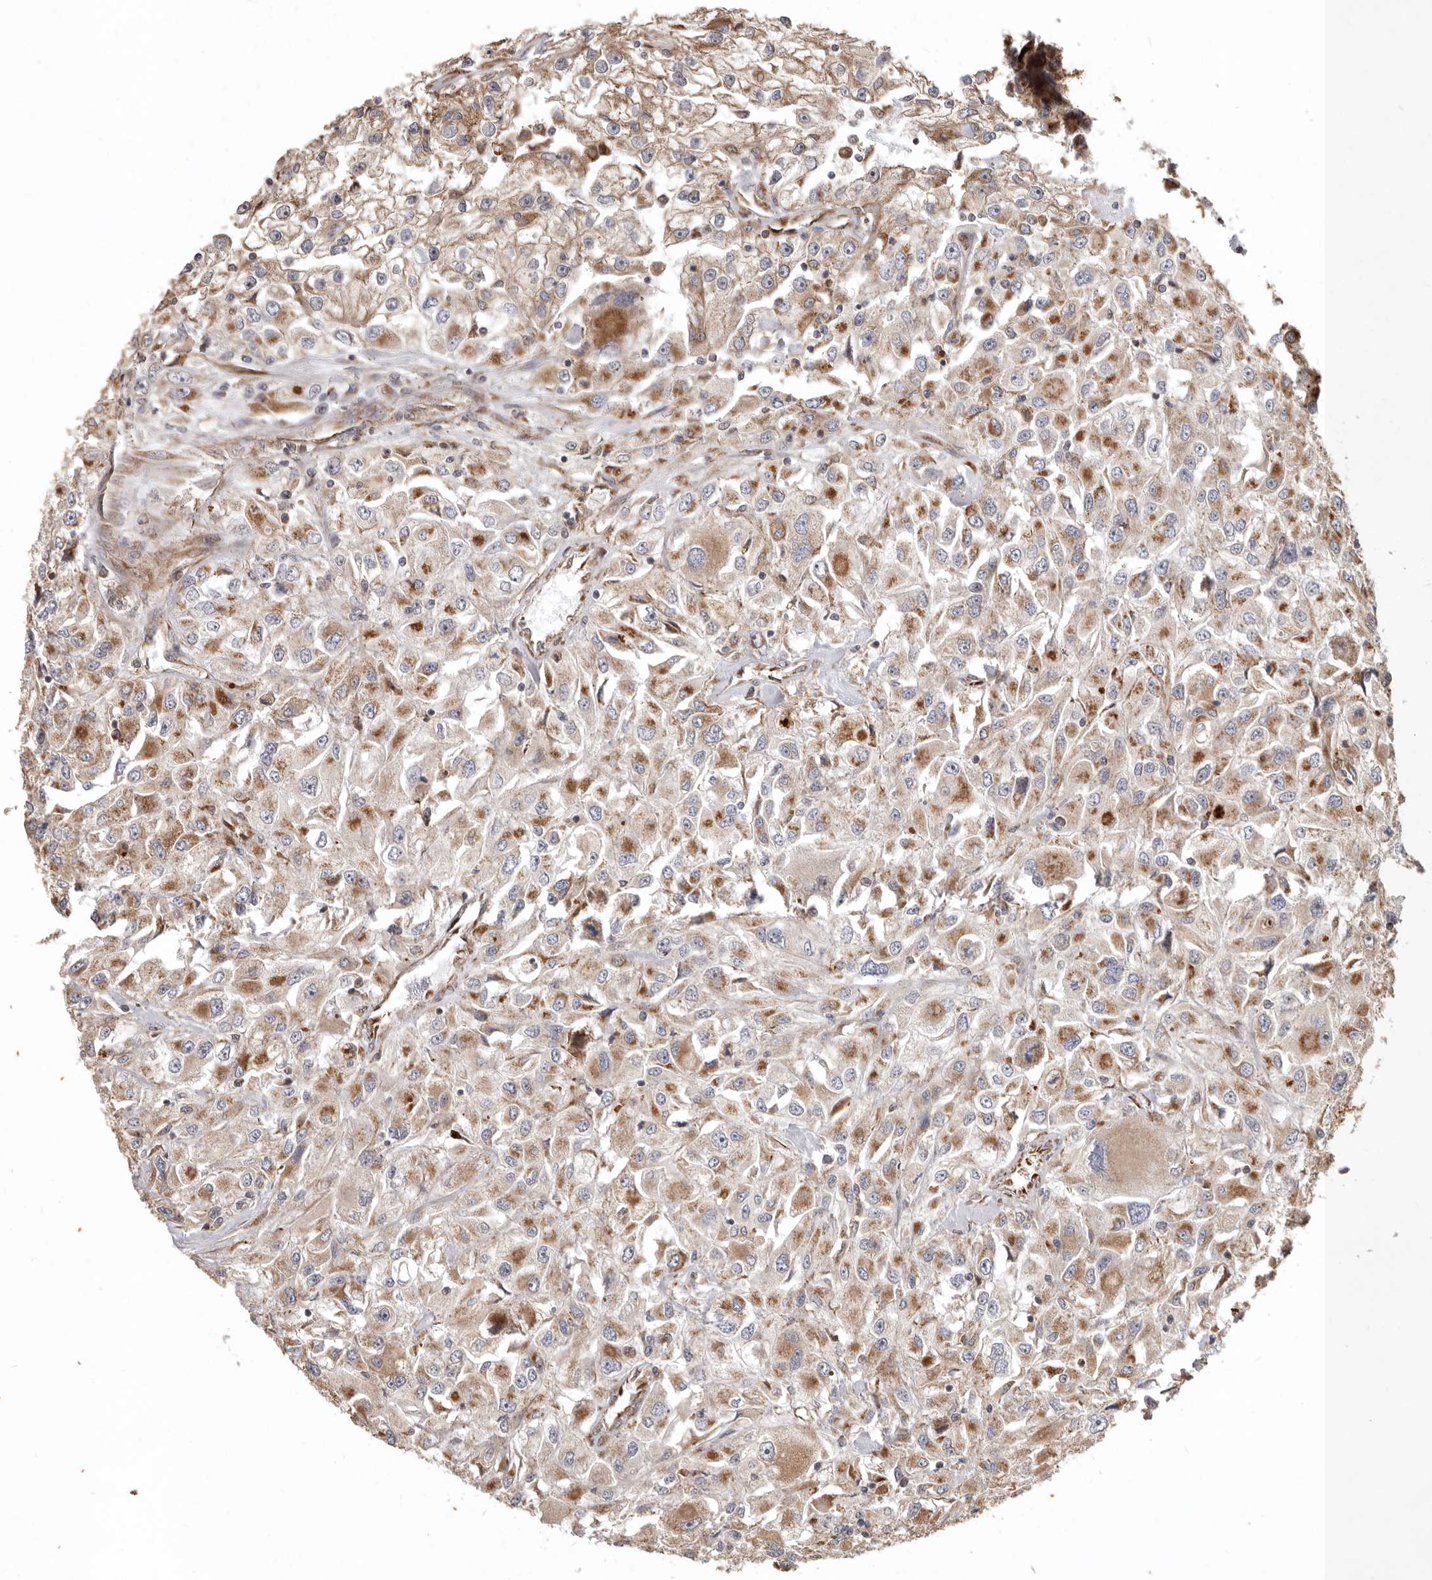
{"staining": {"intensity": "strong", "quantity": "25%-75%", "location": "cytoplasmic/membranous"}, "tissue": "renal cancer", "cell_type": "Tumor cells", "image_type": "cancer", "snomed": [{"axis": "morphology", "description": "Adenocarcinoma, NOS"}, {"axis": "topography", "description": "Kidney"}], "caption": "This is an image of immunohistochemistry (IHC) staining of renal cancer (adenocarcinoma), which shows strong expression in the cytoplasmic/membranous of tumor cells.", "gene": "MRPS10", "patient": {"sex": "female", "age": 52}}